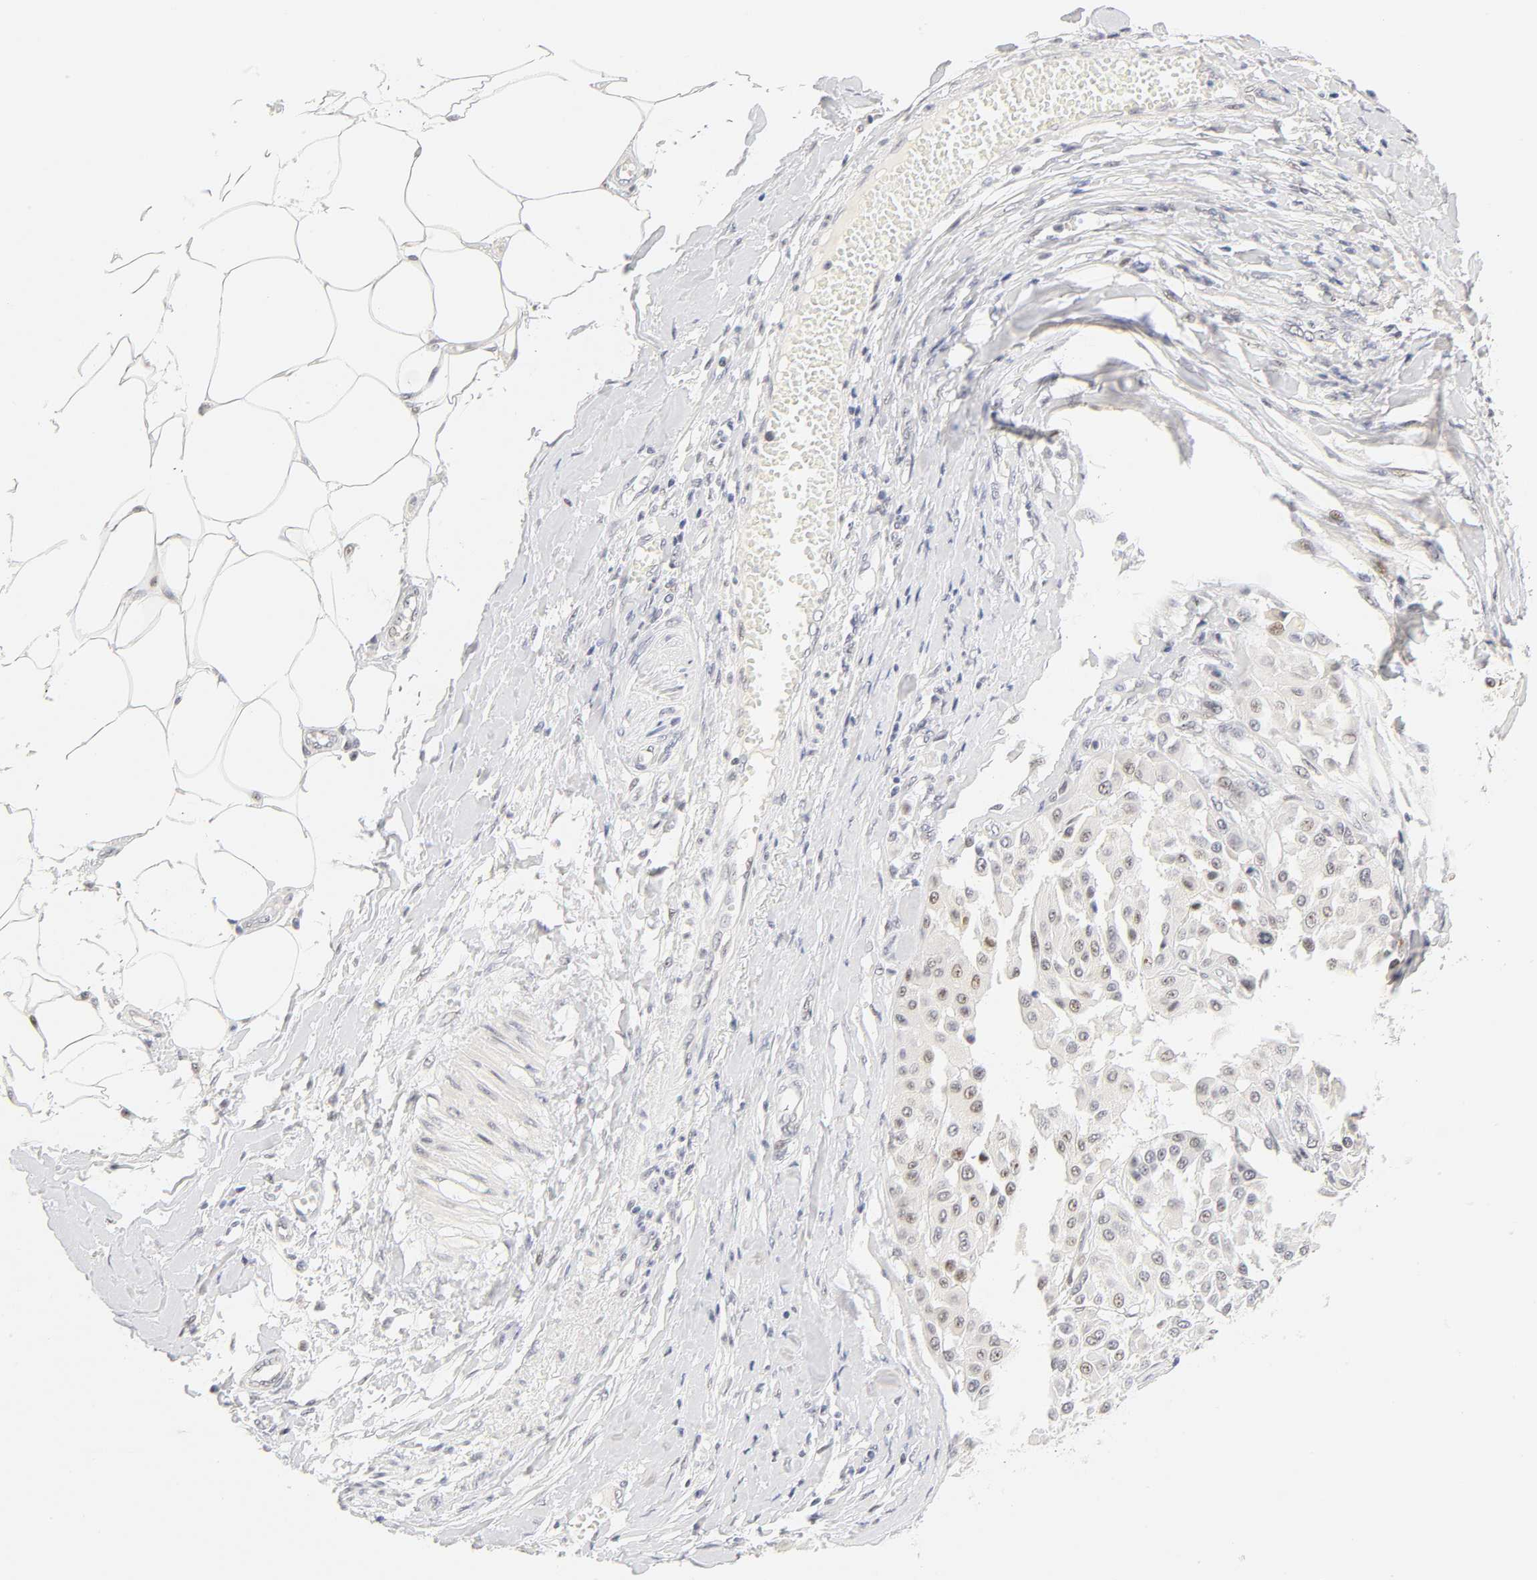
{"staining": {"intensity": "weak", "quantity": "<25%", "location": "nuclear"}, "tissue": "melanoma", "cell_type": "Tumor cells", "image_type": "cancer", "snomed": [{"axis": "morphology", "description": "Malignant melanoma, Metastatic site"}, {"axis": "topography", "description": "Soft tissue"}], "caption": "Tumor cells show no significant protein staining in melanoma.", "gene": "MNAT1", "patient": {"sex": "male", "age": 41}}